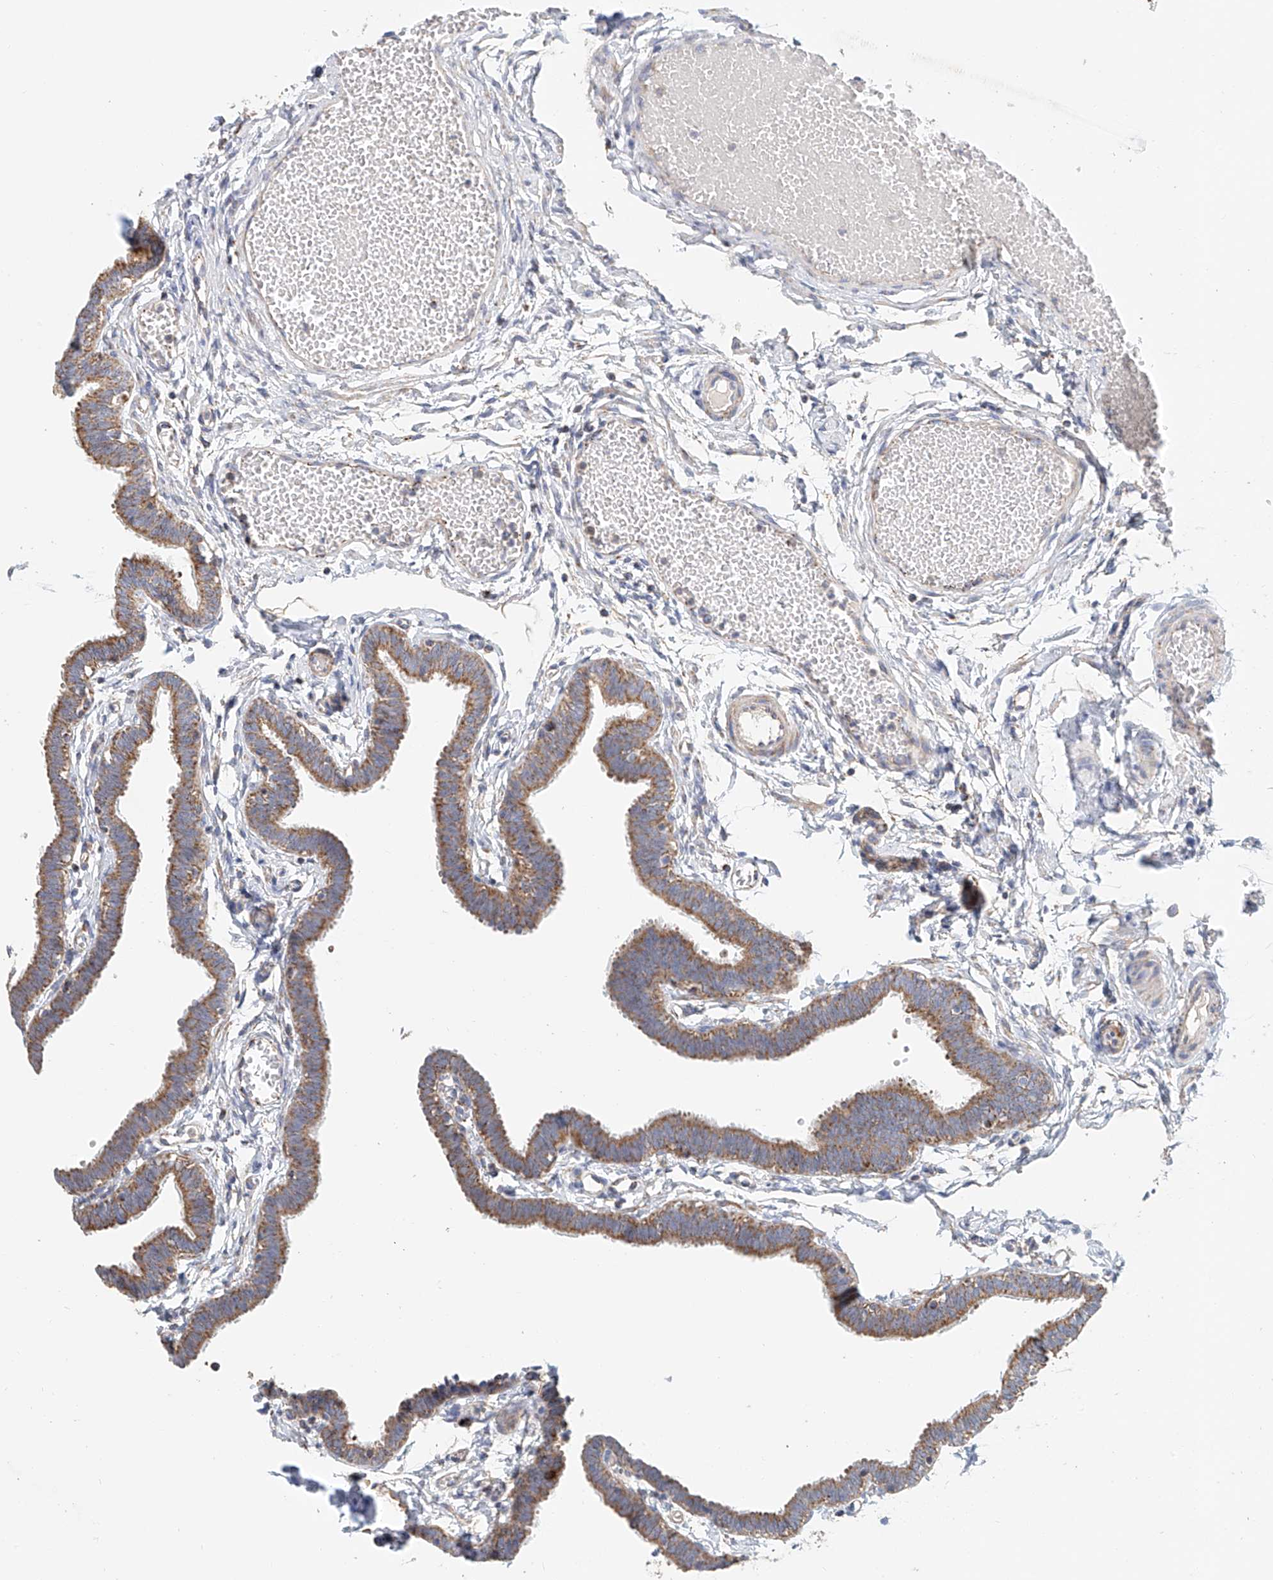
{"staining": {"intensity": "moderate", "quantity": ">75%", "location": "cytoplasmic/membranous"}, "tissue": "fallopian tube", "cell_type": "Glandular cells", "image_type": "normal", "snomed": [{"axis": "morphology", "description": "Normal tissue, NOS"}, {"axis": "topography", "description": "Fallopian tube"}, {"axis": "topography", "description": "Ovary"}], "caption": "Immunohistochemistry photomicrograph of unremarkable fallopian tube stained for a protein (brown), which displays medium levels of moderate cytoplasmic/membranous positivity in approximately >75% of glandular cells.", "gene": "MCL1", "patient": {"sex": "female", "age": 23}}